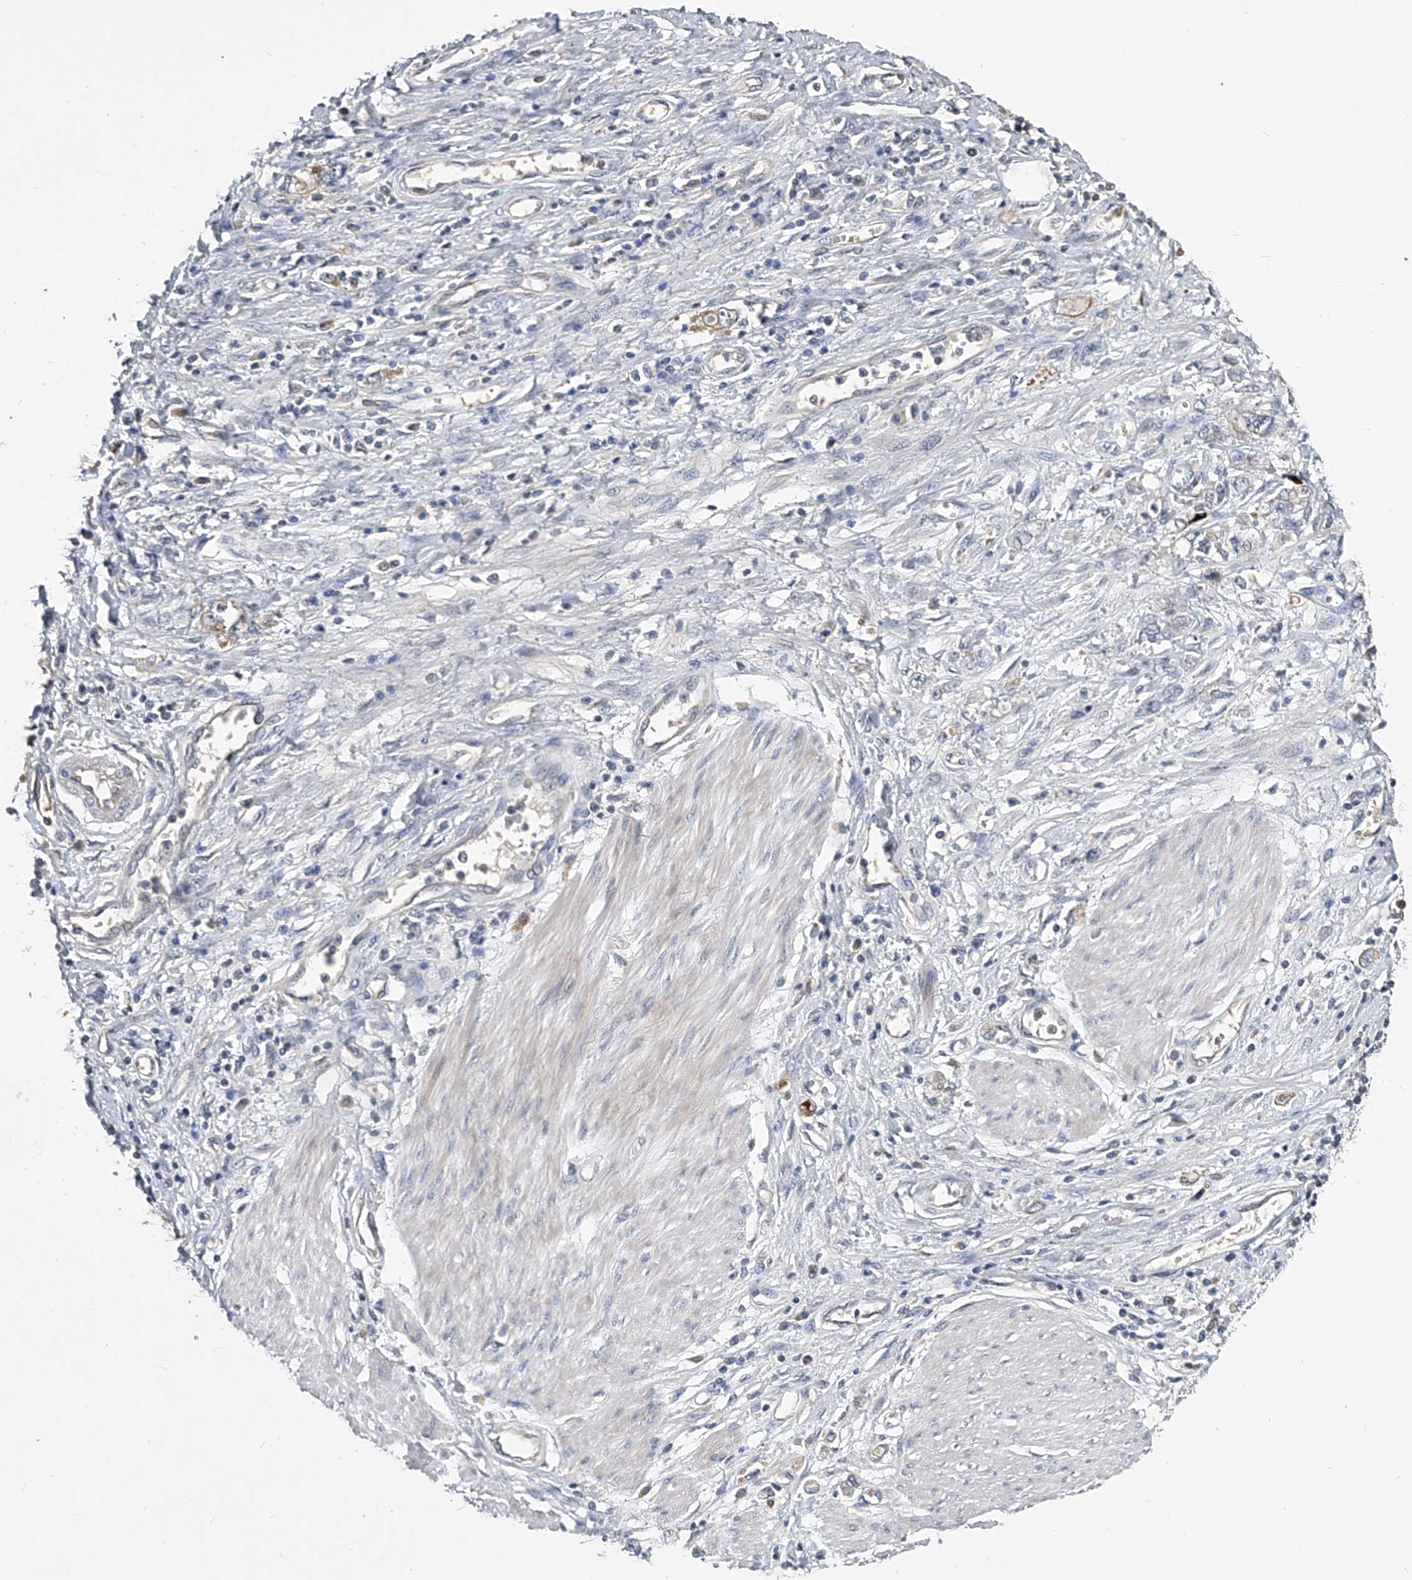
{"staining": {"intensity": "moderate", "quantity": "<25%", "location": "cytoplasmic/membranous"}, "tissue": "stomach cancer", "cell_type": "Tumor cells", "image_type": "cancer", "snomed": [{"axis": "morphology", "description": "Adenocarcinoma, NOS"}, {"axis": "topography", "description": "Stomach"}], "caption": "Stomach adenocarcinoma tissue demonstrates moderate cytoplasmic/membranous expression in about <25% of tumor cells The staining was performed using DAB (3,3'-diaminobenzidine), with brown indicating positive protein expression. Nuclei are stained blue with hematoxylin.", "gene": "MDN1", "patient": {"sex": "female", "age": 76}}